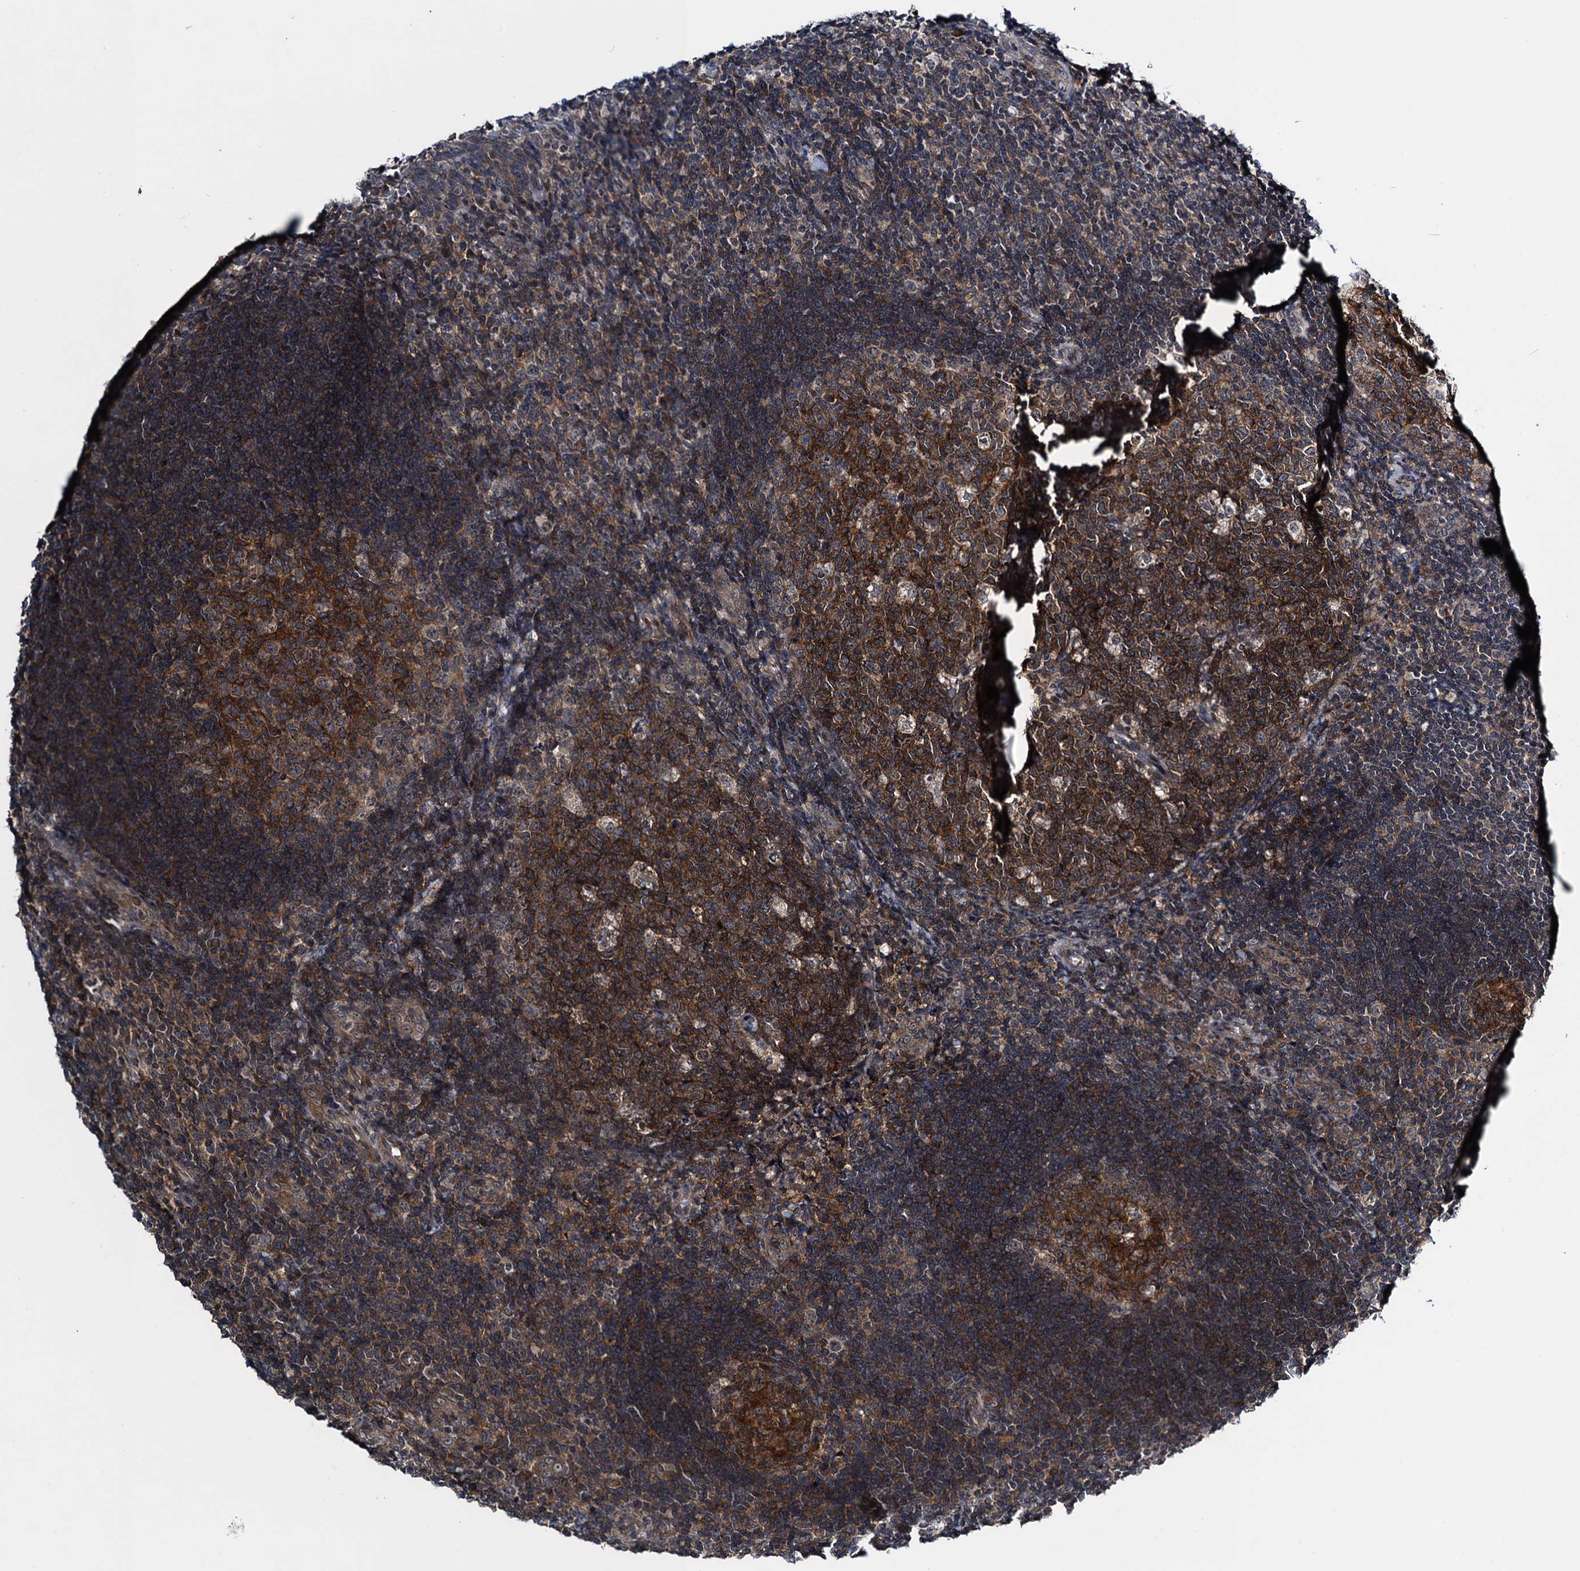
{"staining": {"intensity": "strong", "quantity": ">75%", "location": "cytoplasmic/membranous"}, "tissue": "tonsil", "cell_type": "Germinal center cells", "image_type": "normal", "snomed": [{"axis": "morphology", "description": "Normal tissue, NOS"}, {"axis": "topography", "description": "Tonsil"}], "caption": "This photomicrograph reveals IHC staining of normal human tonsil, with high strong cytoplasmic/membranous positivity in about >75% of germinal center cells.", "gene": "RNF165", "patient": {"sex": "male", "age": 17}}